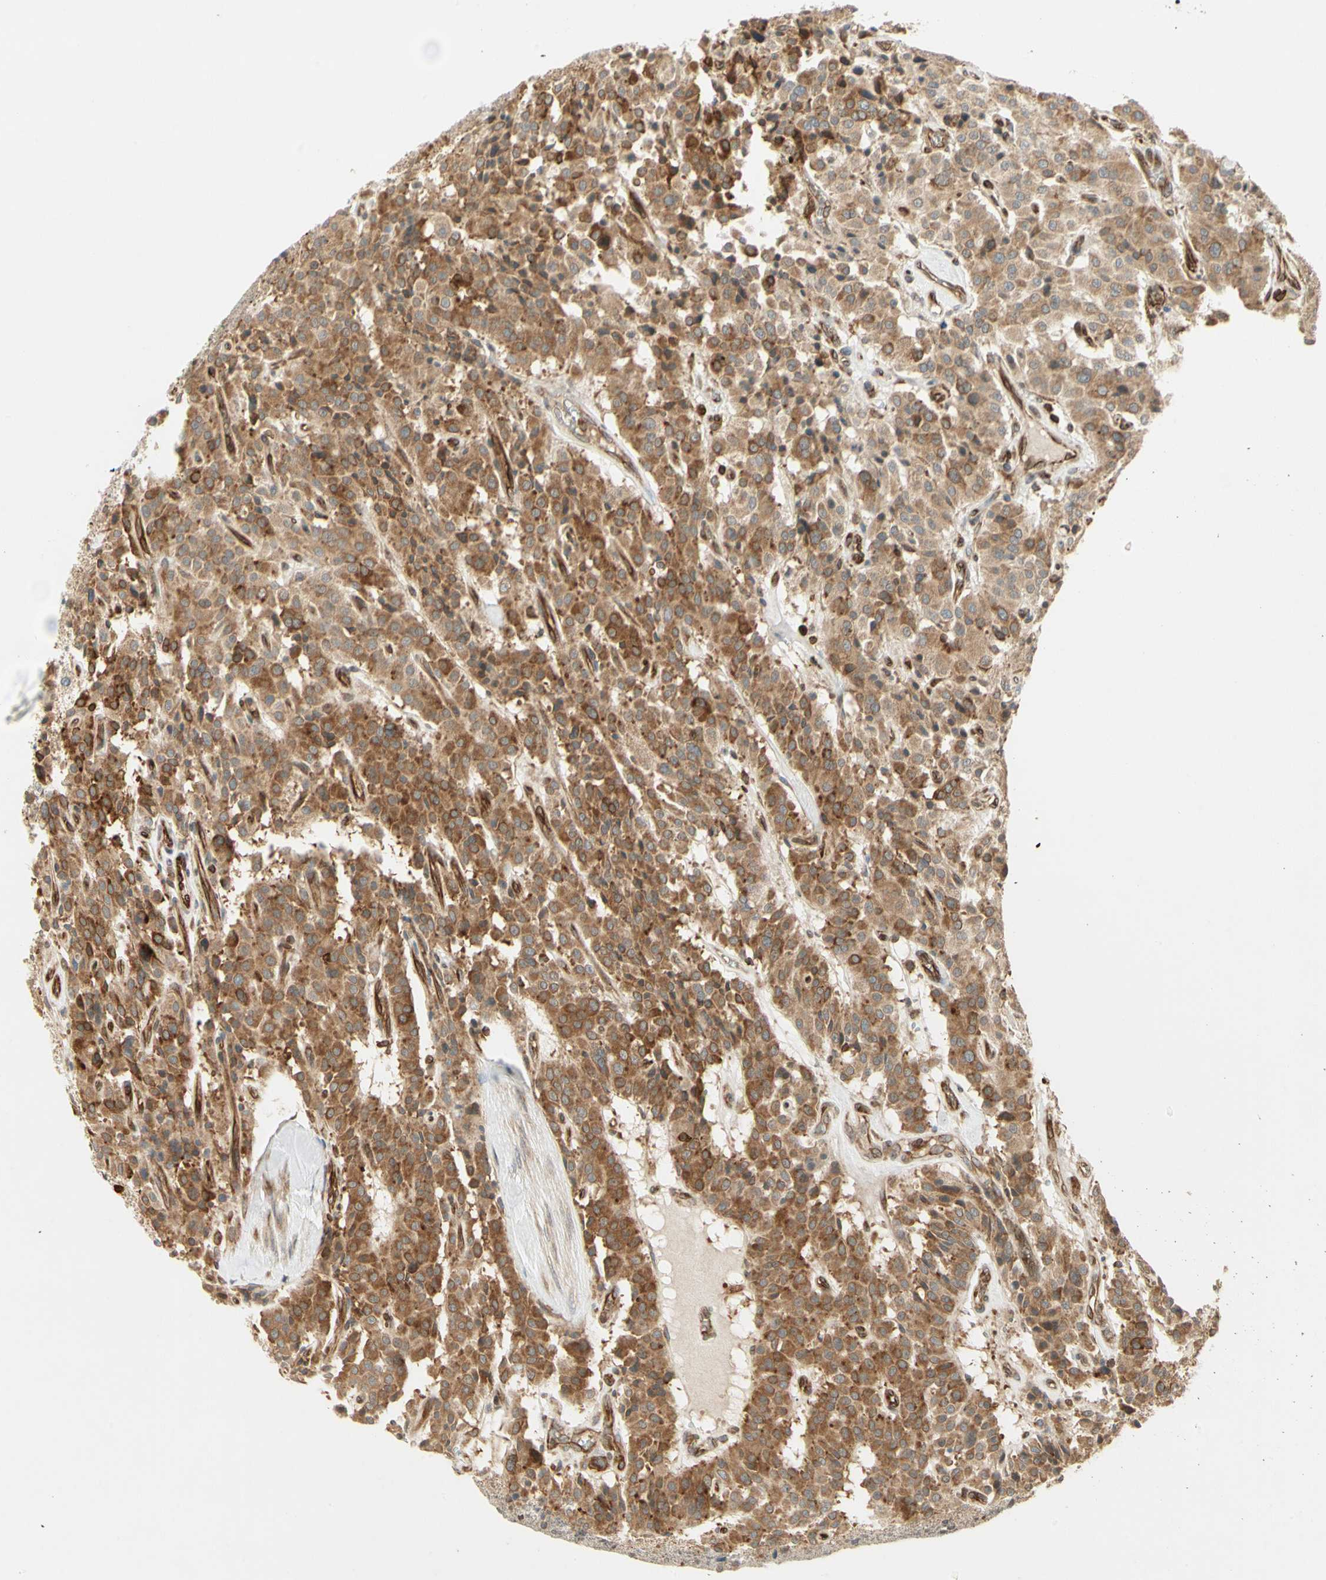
{"staining": {"intensity": "moderate", "quantity": ">75%", "location": "cytoplasmic/membranous"}, "tissue": "carcinoid", "cell_type": "Tumor cells", "image_type": "cancer", "snomed": [{"axis": "morphology", "description": "Carcinoid, malignant, NOS"}, {"axis": "topography", "description": "Lung"}], "caption": "An image of human carcinoid stained for a protein demonstrates moderate cytoplasmic/membranous brown staining in tumor cells.", "gene": "TAPBP", "patient": {"sex": "male", "age": 30}}